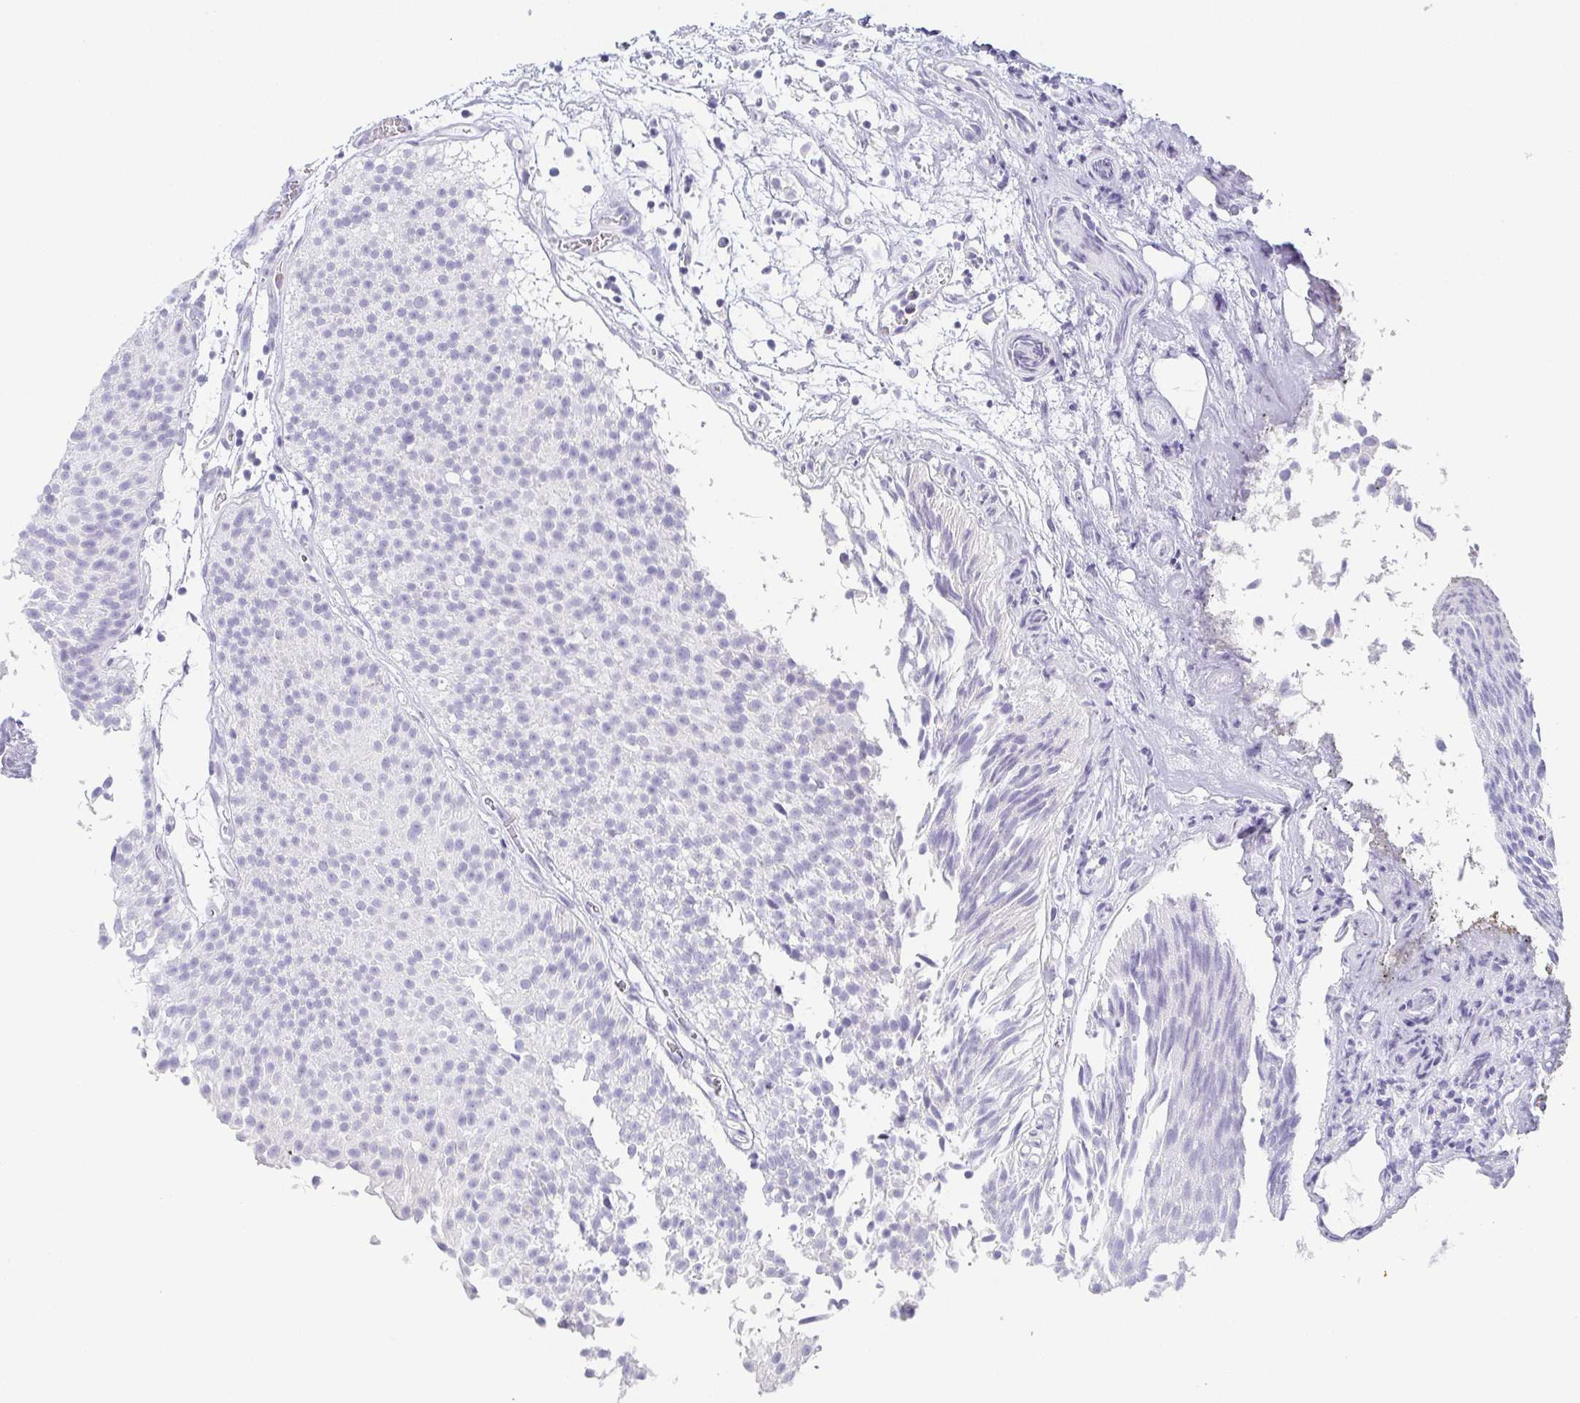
{"staining": {"intensity": "negative", "quantity": "none", "location": "none"}, "tissue": "urothelial cancer", "cell_type": "Tumor cells", "image_type": "cancer", "snomed": [{"axis": "morphology", "description": "Urothelial carcinoma, Low grade"}, {"axis": "topography", "description": "Urinary bladder"}], "caption": "This is an immunohistochemistry (IHC) micrograph of human low-grade urothelial carcinoma. There is no positivity in tumor cells.", "gene": "PRR27", "patient": {"sex": "male", "age": 80}}